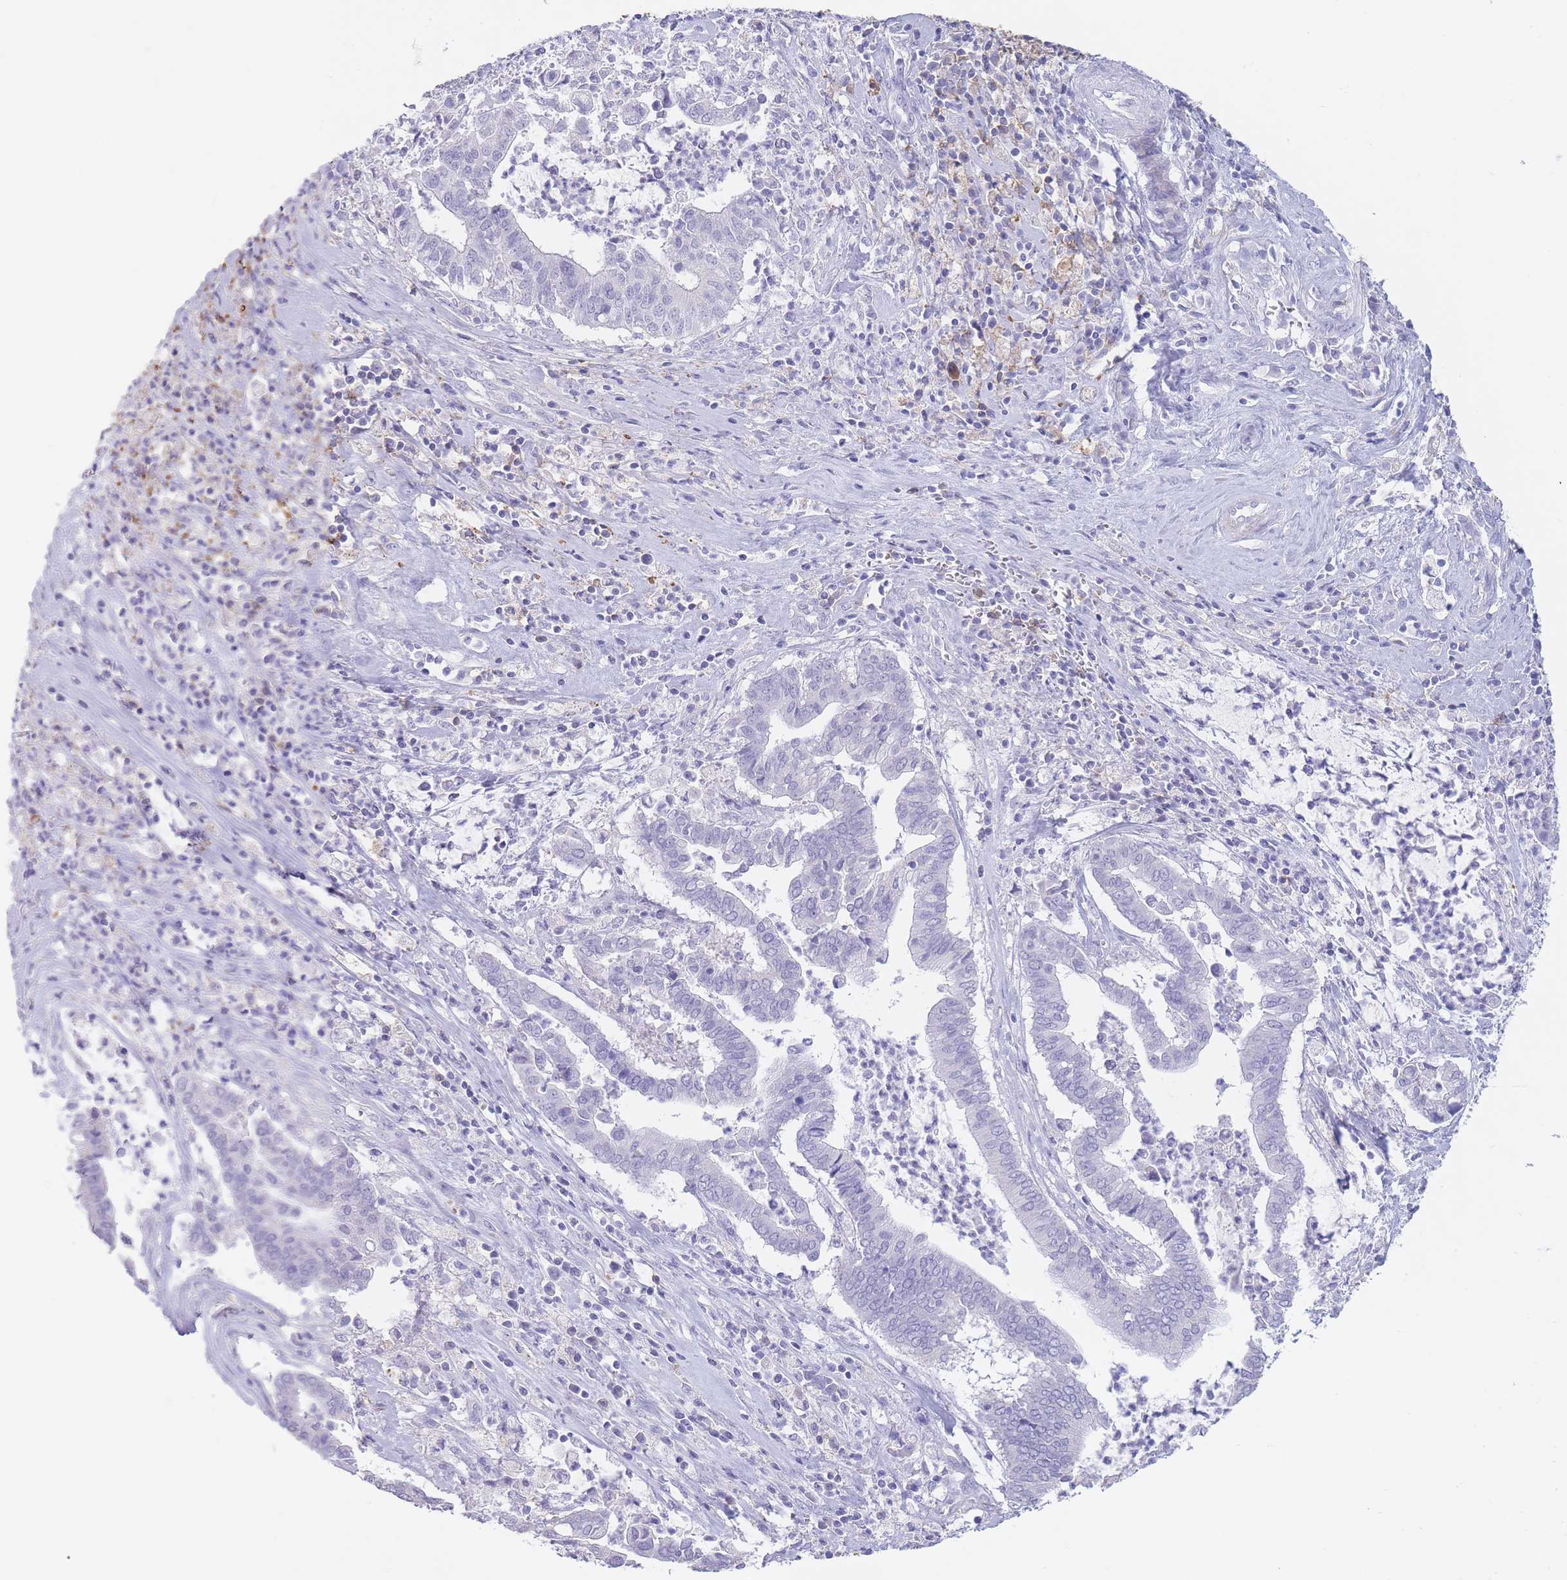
{"staining": {"intensity": "negative", "quantity": "none", "location": "none"}, "tissue": "cervical cancer", "cell_type": "Tumor cells", "image_type": "cancer", "snomed": [{"axis": "morphology", "description": "Adenocarcinoma, NOS"}, {"axis": "topography", "description": "Cervix"}], "caption": "Immunohistochemistry (IHC) of cervical cancer (adenocarcinoma) exhibits no expression in tumor cells.", "gene": "CD37", "patient": {"sex": "female", "age": 44}}